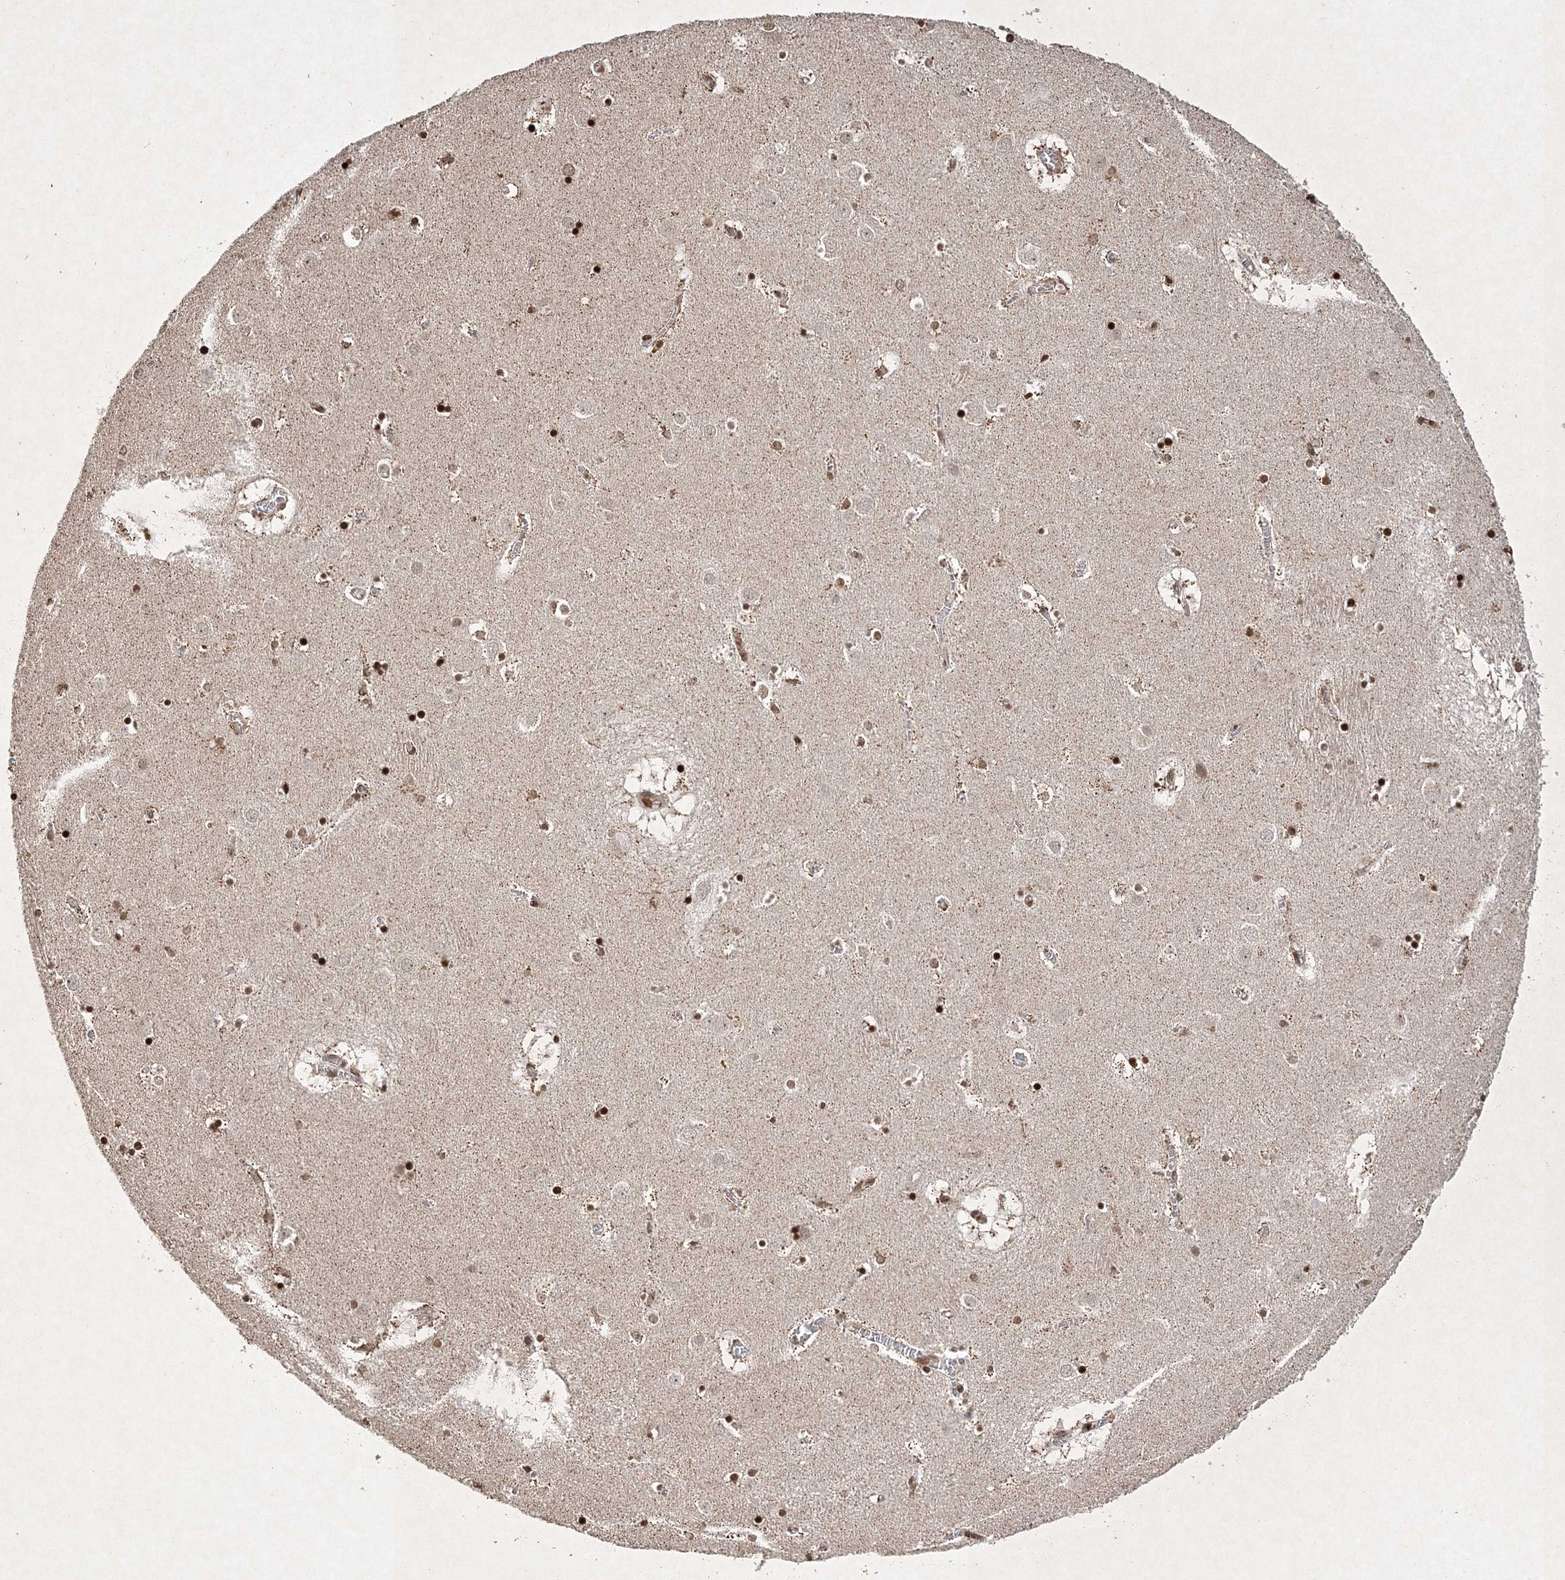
{"staining": {"intensity": "strong", "quantity": ">75%", "location": "nuclear"}, "tissue": "caudate", "cell_type": "Glial cells", "image_type": "normal", "snomed": [{"axis": "morphology", "description": "Normal tissue, NOS"}, {"axis": "topography", "description": "Lateral ventricle wall"}], "caption": "Strong nuclear staining is present in about >75% of glial cells in normal caudate. The protein of interest is stained brown, and the nuclei are stained in blue (DAB IHC with brightfield microscopy, high magnification).", "gene": "NEDD9", "patient": {"sex": "male", "age": 70}}